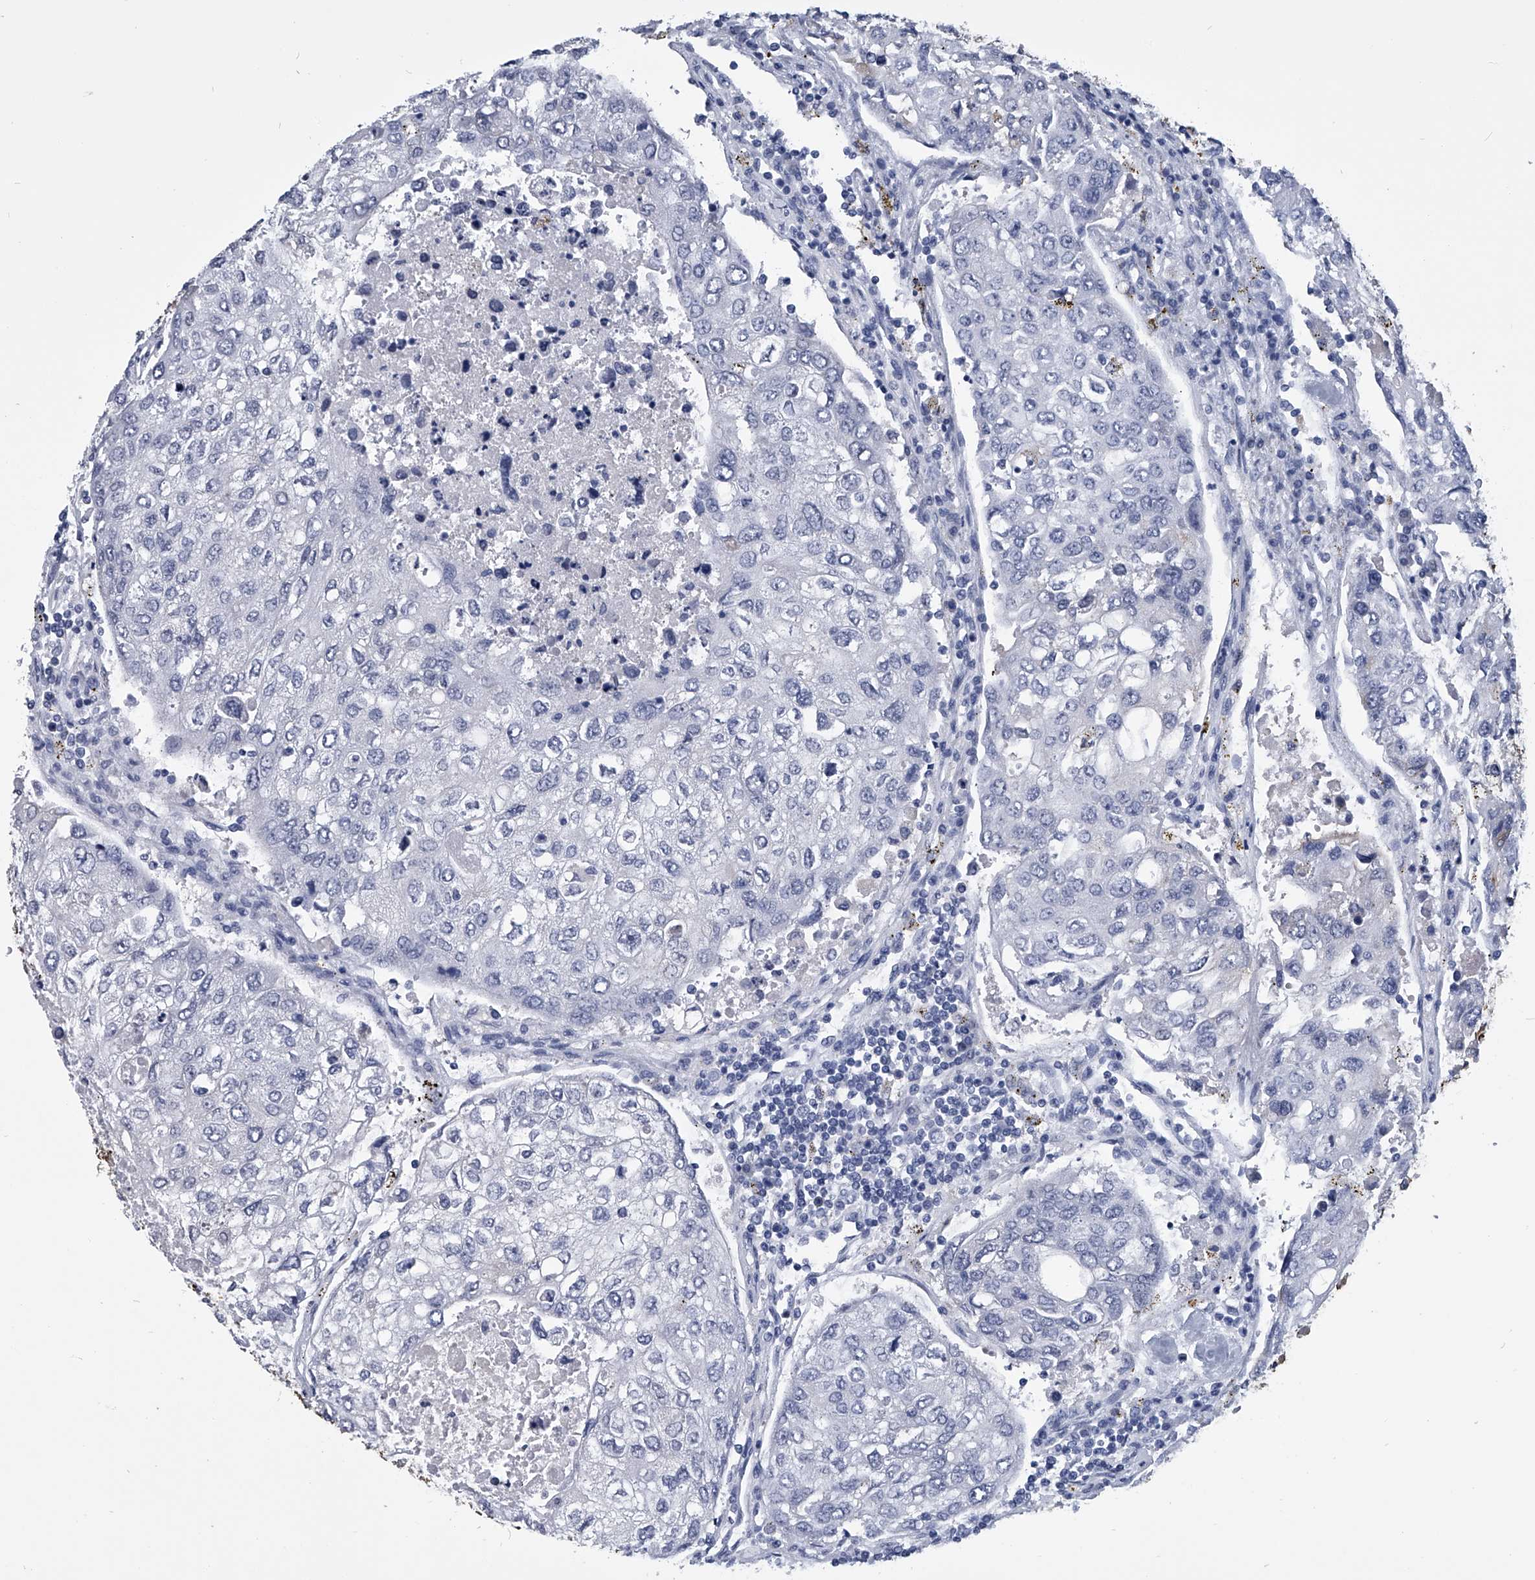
{"staining": {"intensity": "negative", "quantity": "none", "location": "none"}, "tissue": "urothelial cancer", "cell_type": "Tumor cells", "image_type": "cancer", "snomed": [{"axis": "morphology", "description": "Urothelial carcinoma, High grade"}, {"axis": "topography", "description": "Lymph node"}, {"axis": "topography", "description": "Urinary bladder"}], "caption": "High-grade urothelial carcinoma stained for a protein using immunohistochemistry (IHC) shows no expression tumor cells.", "gene": "PDXK", "patient": {"sex": "male", "age": 51}}